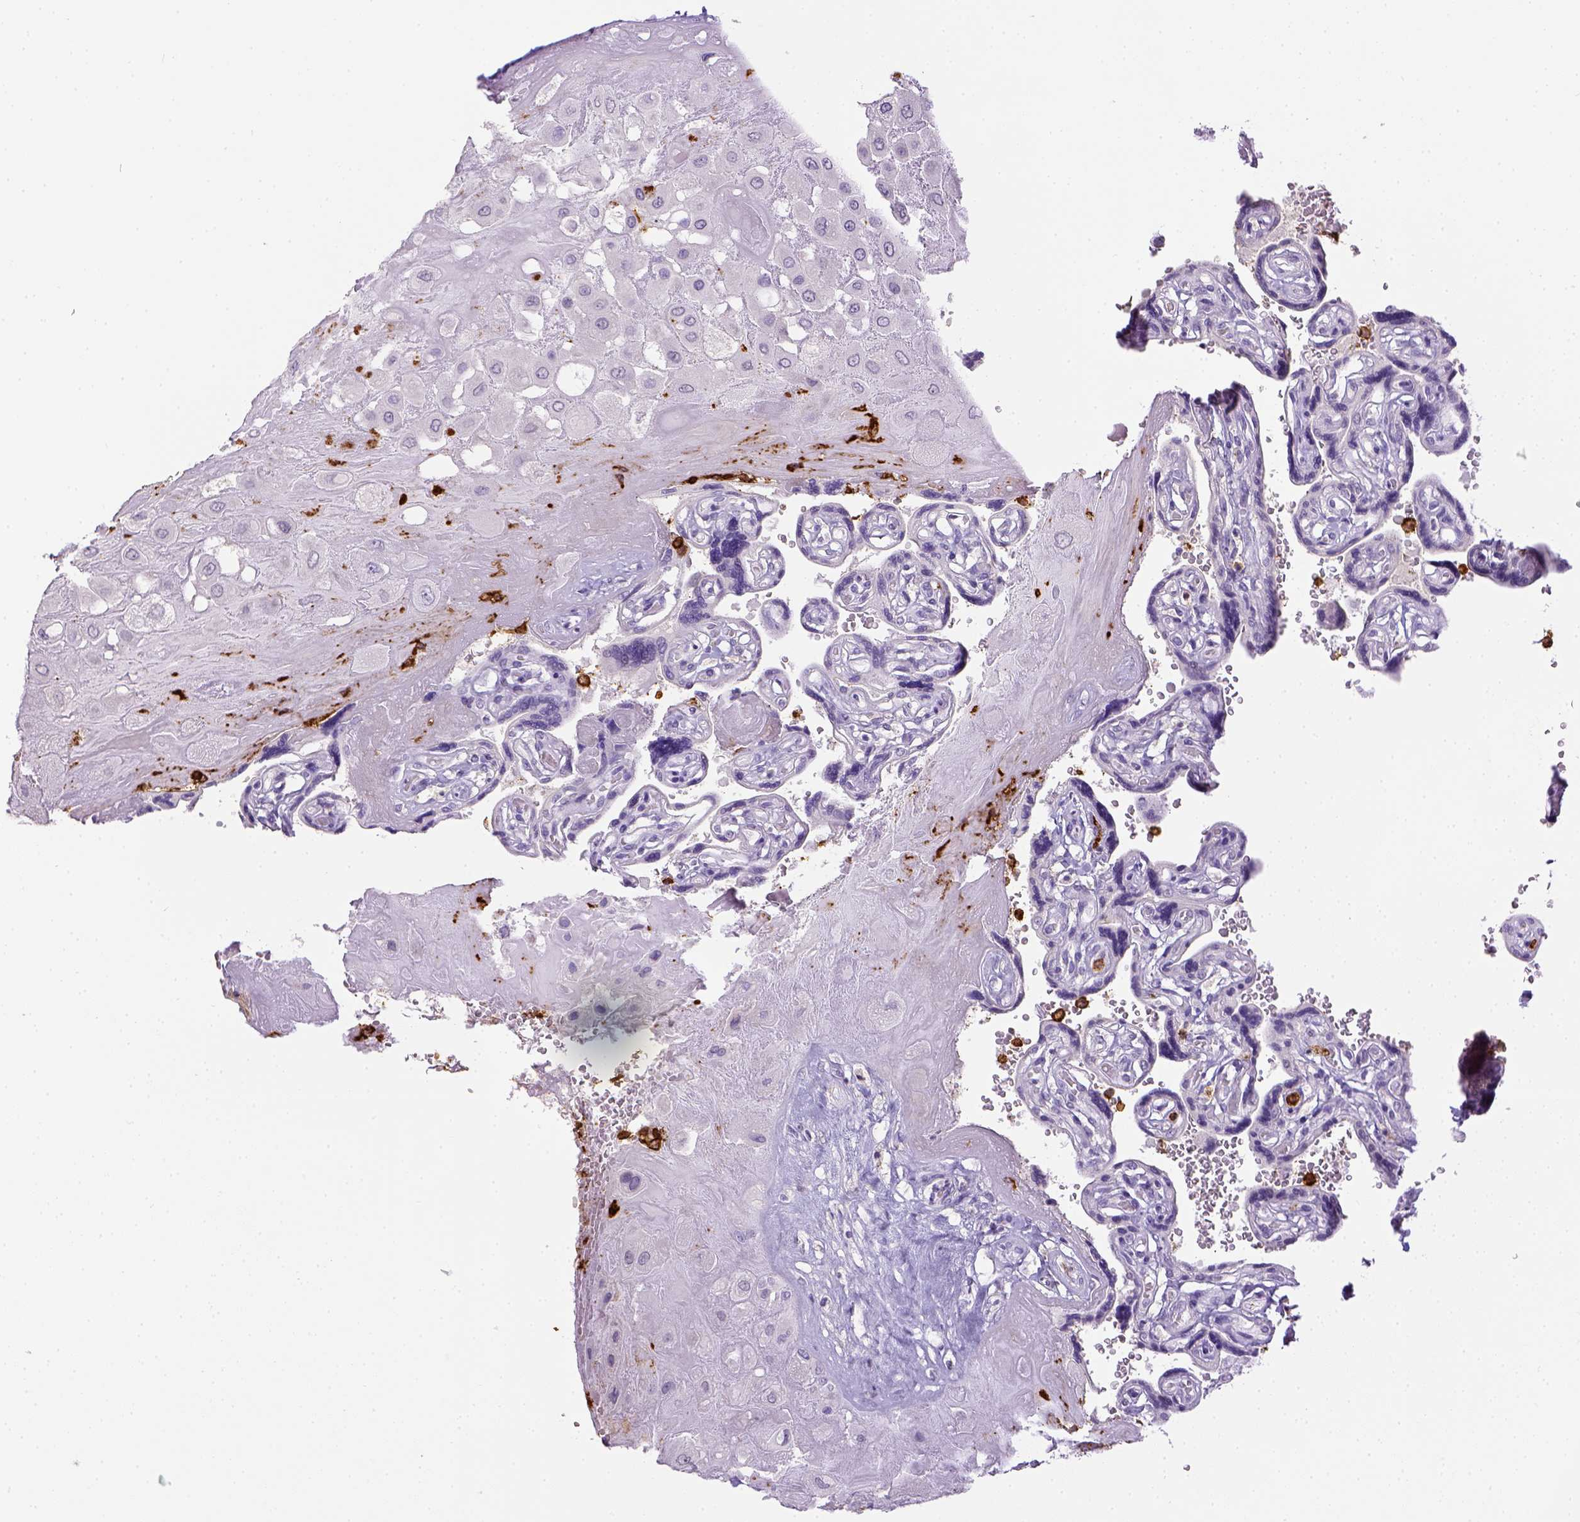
{"staining": {"intensity": "negative", "quantity": "none", "location": "none"}, "tissue": "placenta", "cell_type": "Decidual cells", "image_type": "normal", "snomed": [{"axis": "morphology", "description": "Normal tissue, NOS"}, {"axis": "topography", "description": "Placenta"}], "caption": "The photomicrograph demonstrates no staining of decidual cells in unremarkable placenta. Brightfield microscopy of IHC stained with DAB (3,3'-diaminobenzidine) (brown) and hematoxylin (blue), captured at high magnification.", "gene": "ITGAM", "patient": {"sex": "female", "age": 32}}